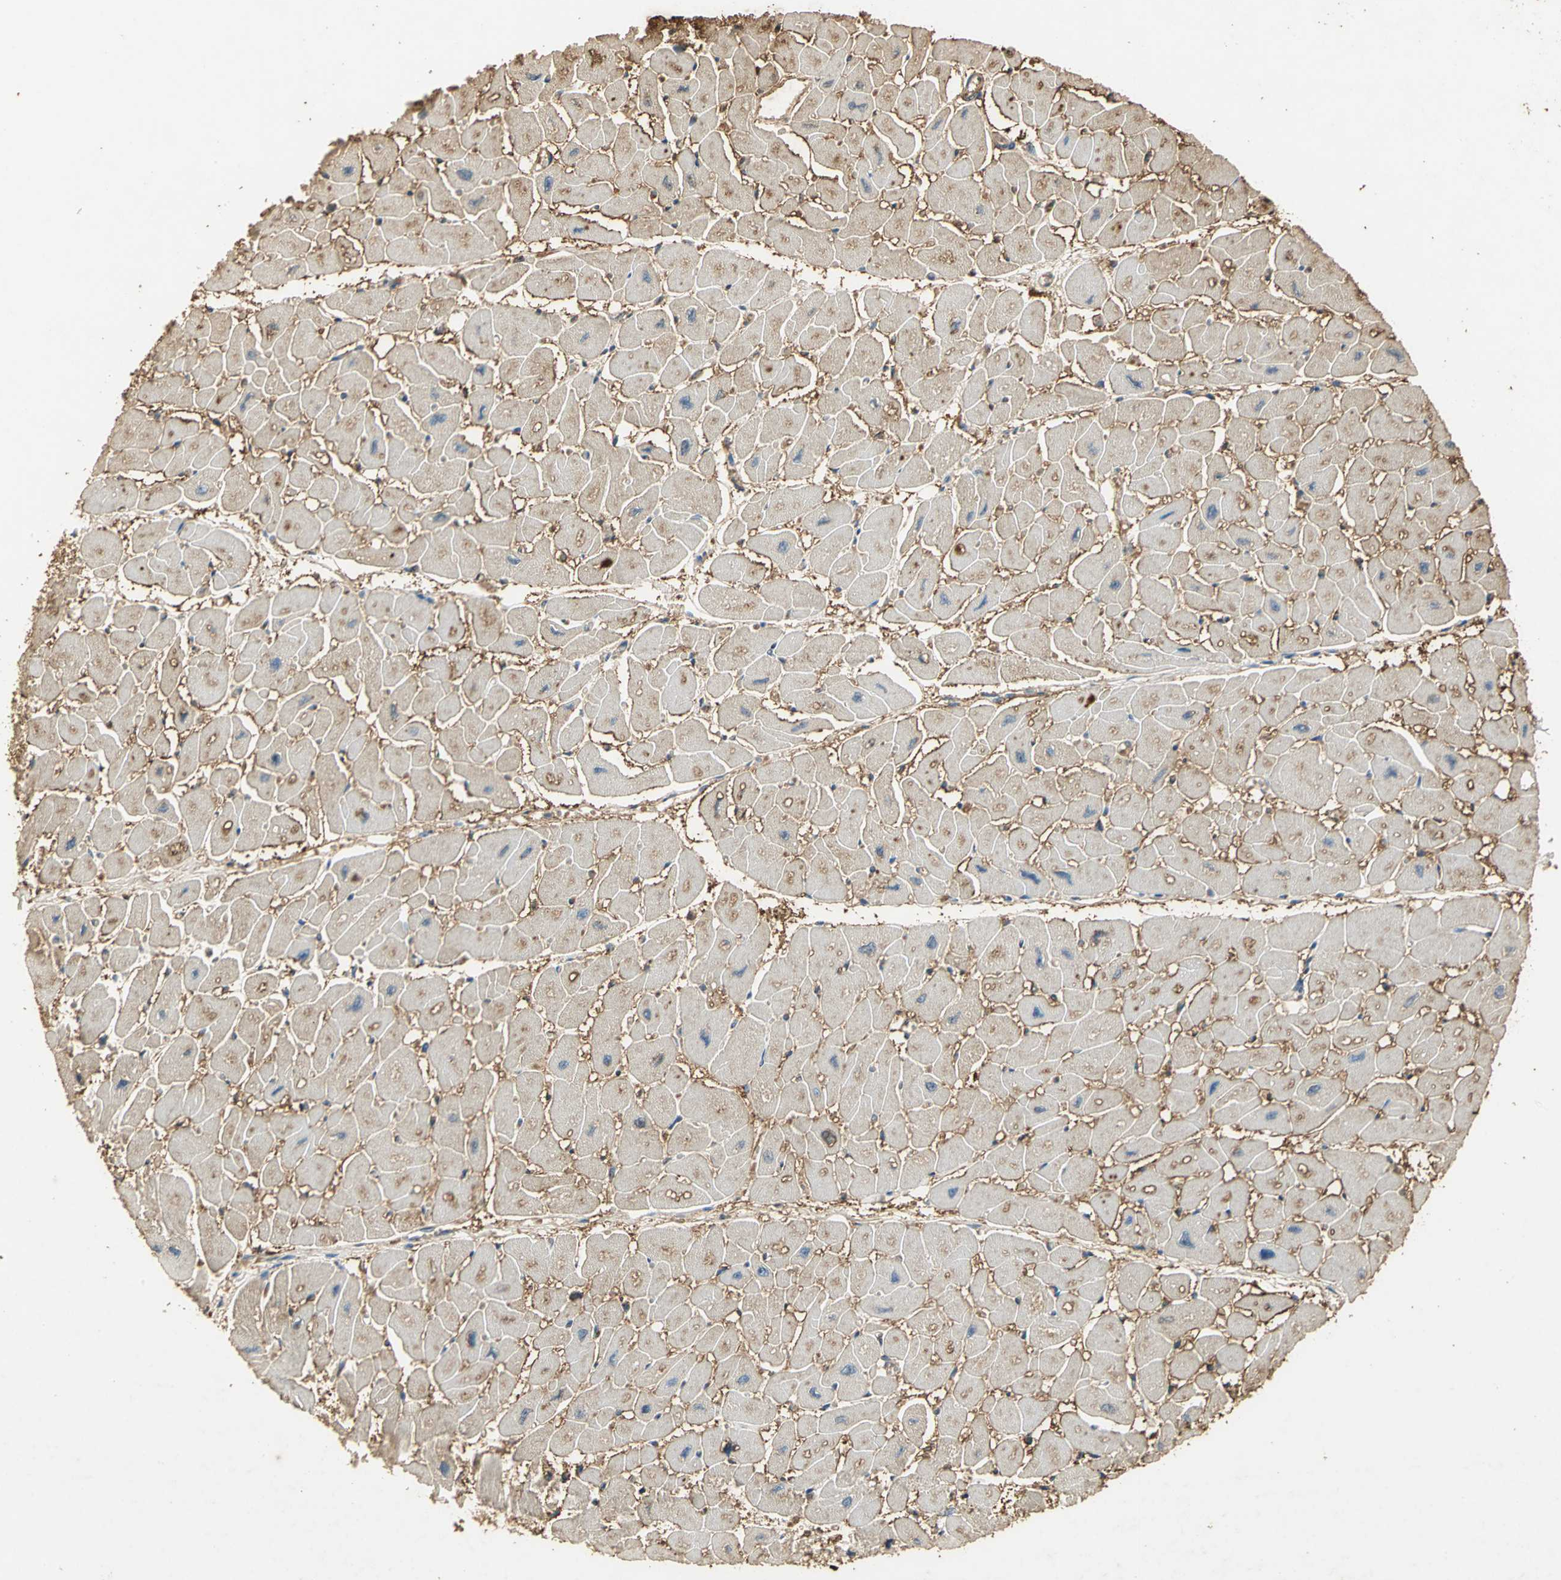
{"staining": {"intensity": "weak", "quantity": "25%-75%", "location": "cytoplasmic/membranous"}, "tissue": "heart muscle", "cell_type": "Cardiomyocytes", "image_type": "normal", "snomed": [{"axis": "morphology", "description": "Normal tissue, NOS"}, {"axis": "topography", "description": "Heart"}], "caption": "Immunohistochemical staining of benign human heart muscle demonstrates low levels of weak cytoplasmic/membranous positivity in about 25%-75% of cardiomyocytes.", "gene": "GAPDH", "patient": {"sex": "female", "age": 54}}